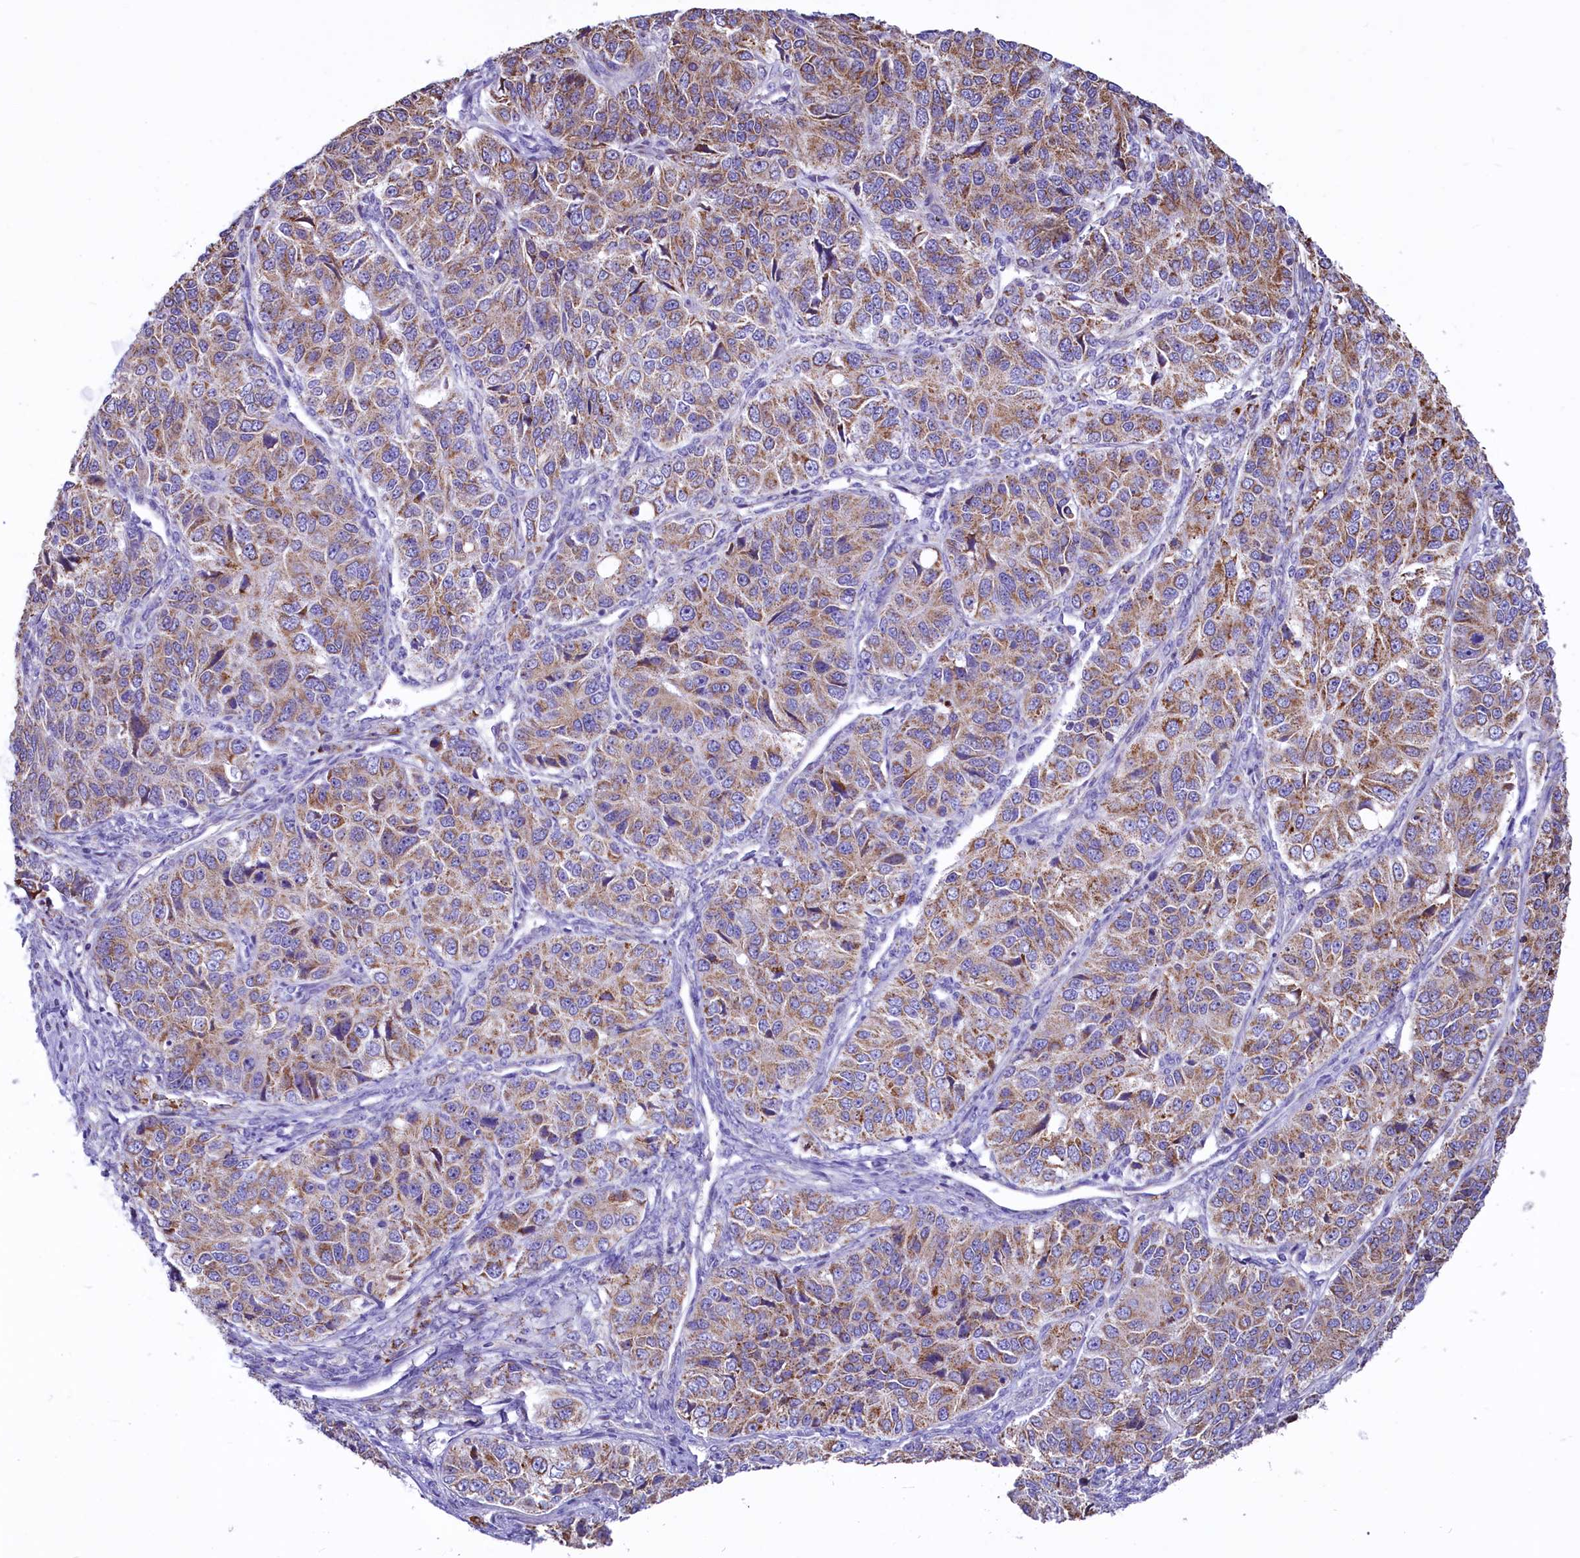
{"staining": {"intensity": "moderate", "quantity": ">75%", "location": "cytoplasmic/membranous"}, "tissue": "ovarian cancer", "cell_type": "Tumor cells", "image_type": "cancer", "snomed": [{"axis": "morphology", "description": "Carcinoma, endometroid"}, {"axis": "topography", "description": "Ovary"}], "caption": "Ovarian endometroid carcinoma stained with a brown dye exhibits moderate cytoplasmic/membranous positive positivity in about >75% of tumor cells.", "gene": "VWCE", "patient": {"sex": "female", "age": 51}}